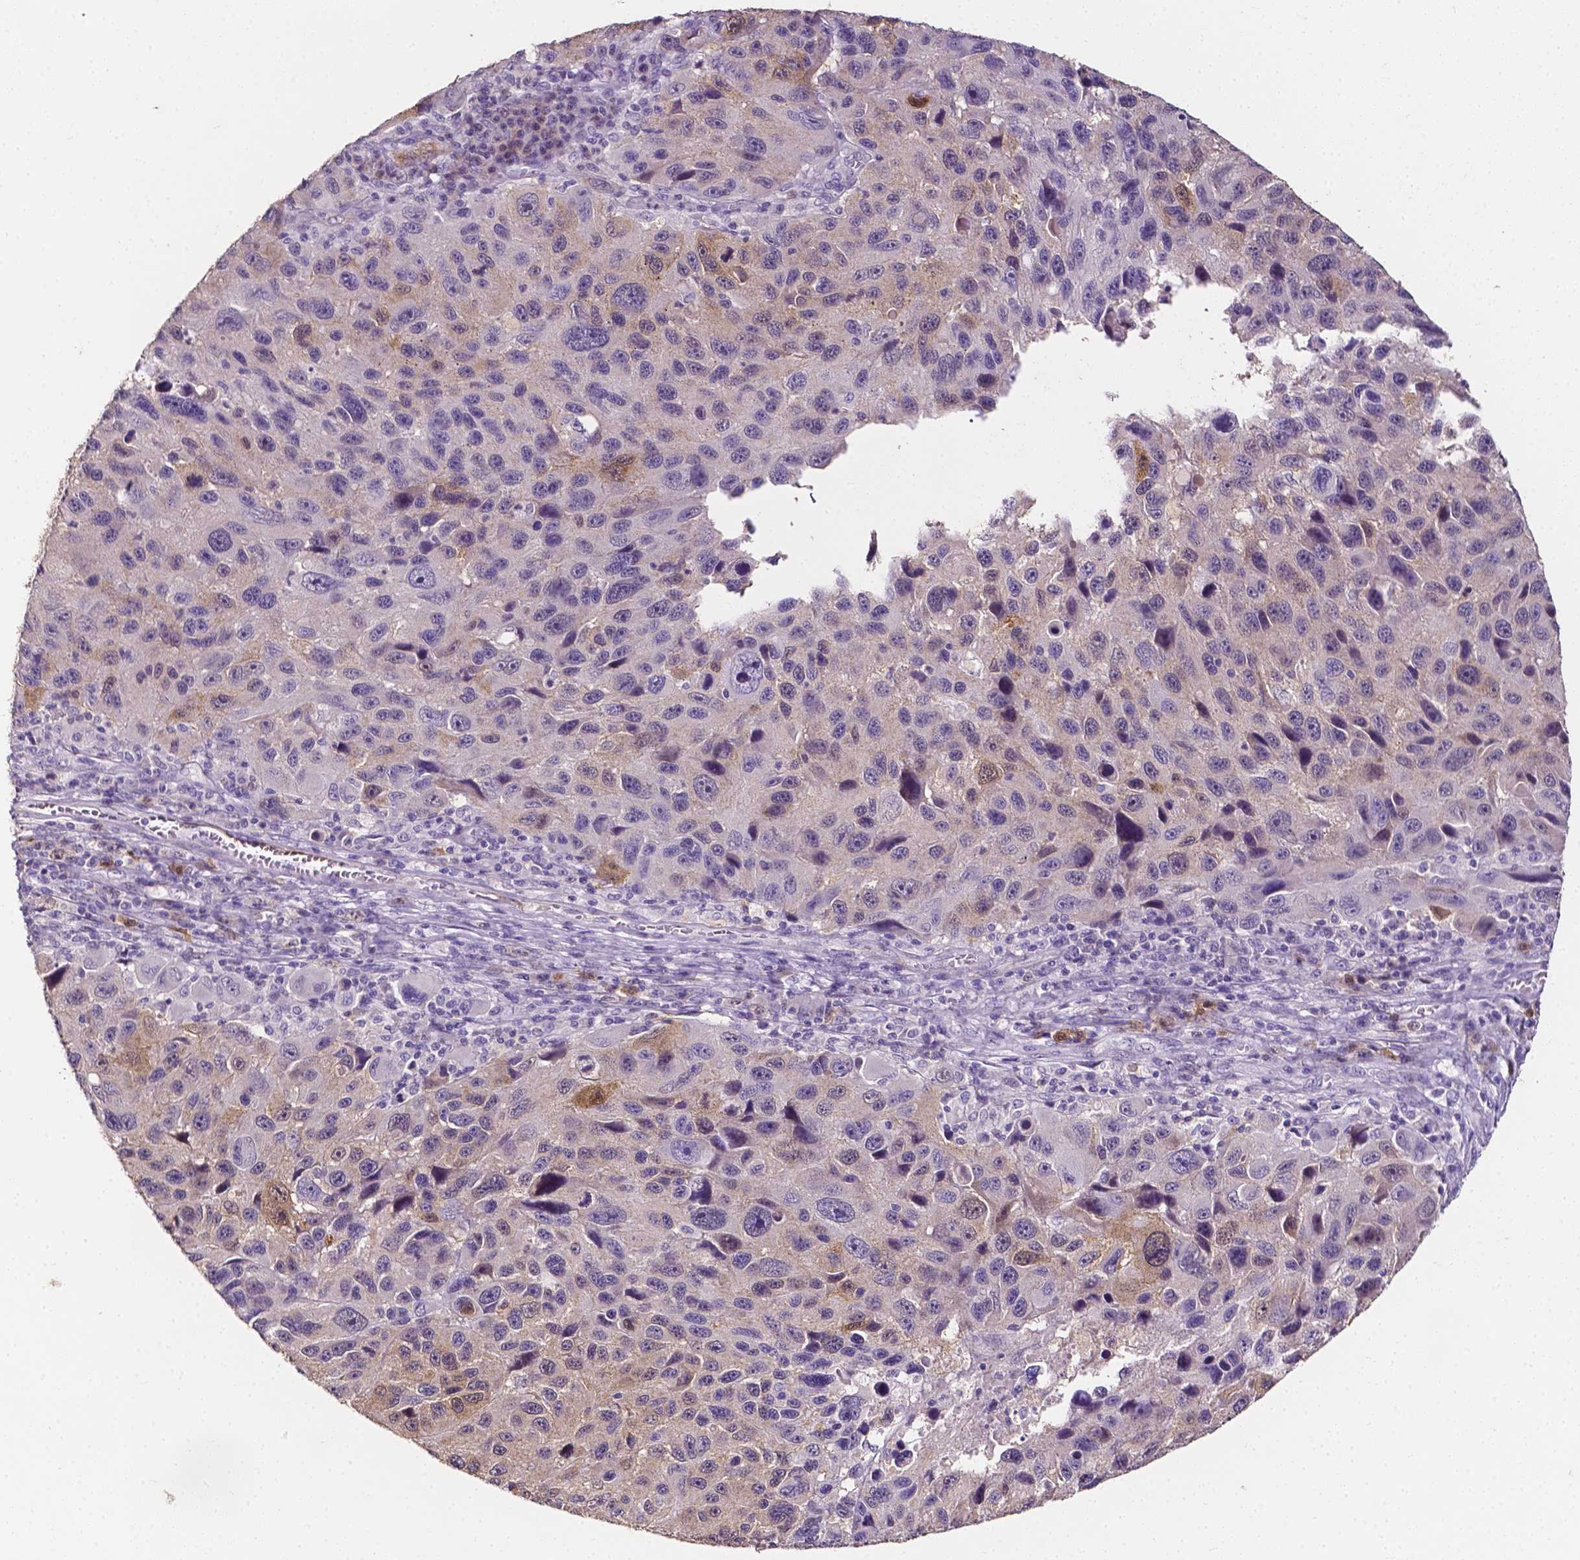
{"staining": {"intensity": "negative", "quantity": "none", "location": "none"}, "tissue": "melanoma", "cell_type": "Tumor cells", "image_type": "cancer", "snomed": [{"axis": "morphology", "description": "Malignant melanoma, NOS"}, {"axis": "topography", "description": "Skin"}], "caption": "This is an IHC photomicrograph of malignant melanoma. There is no positivity in tumor cells.", "gene": "PSAT1", "patient": {"sex": "male", "age": 53}}